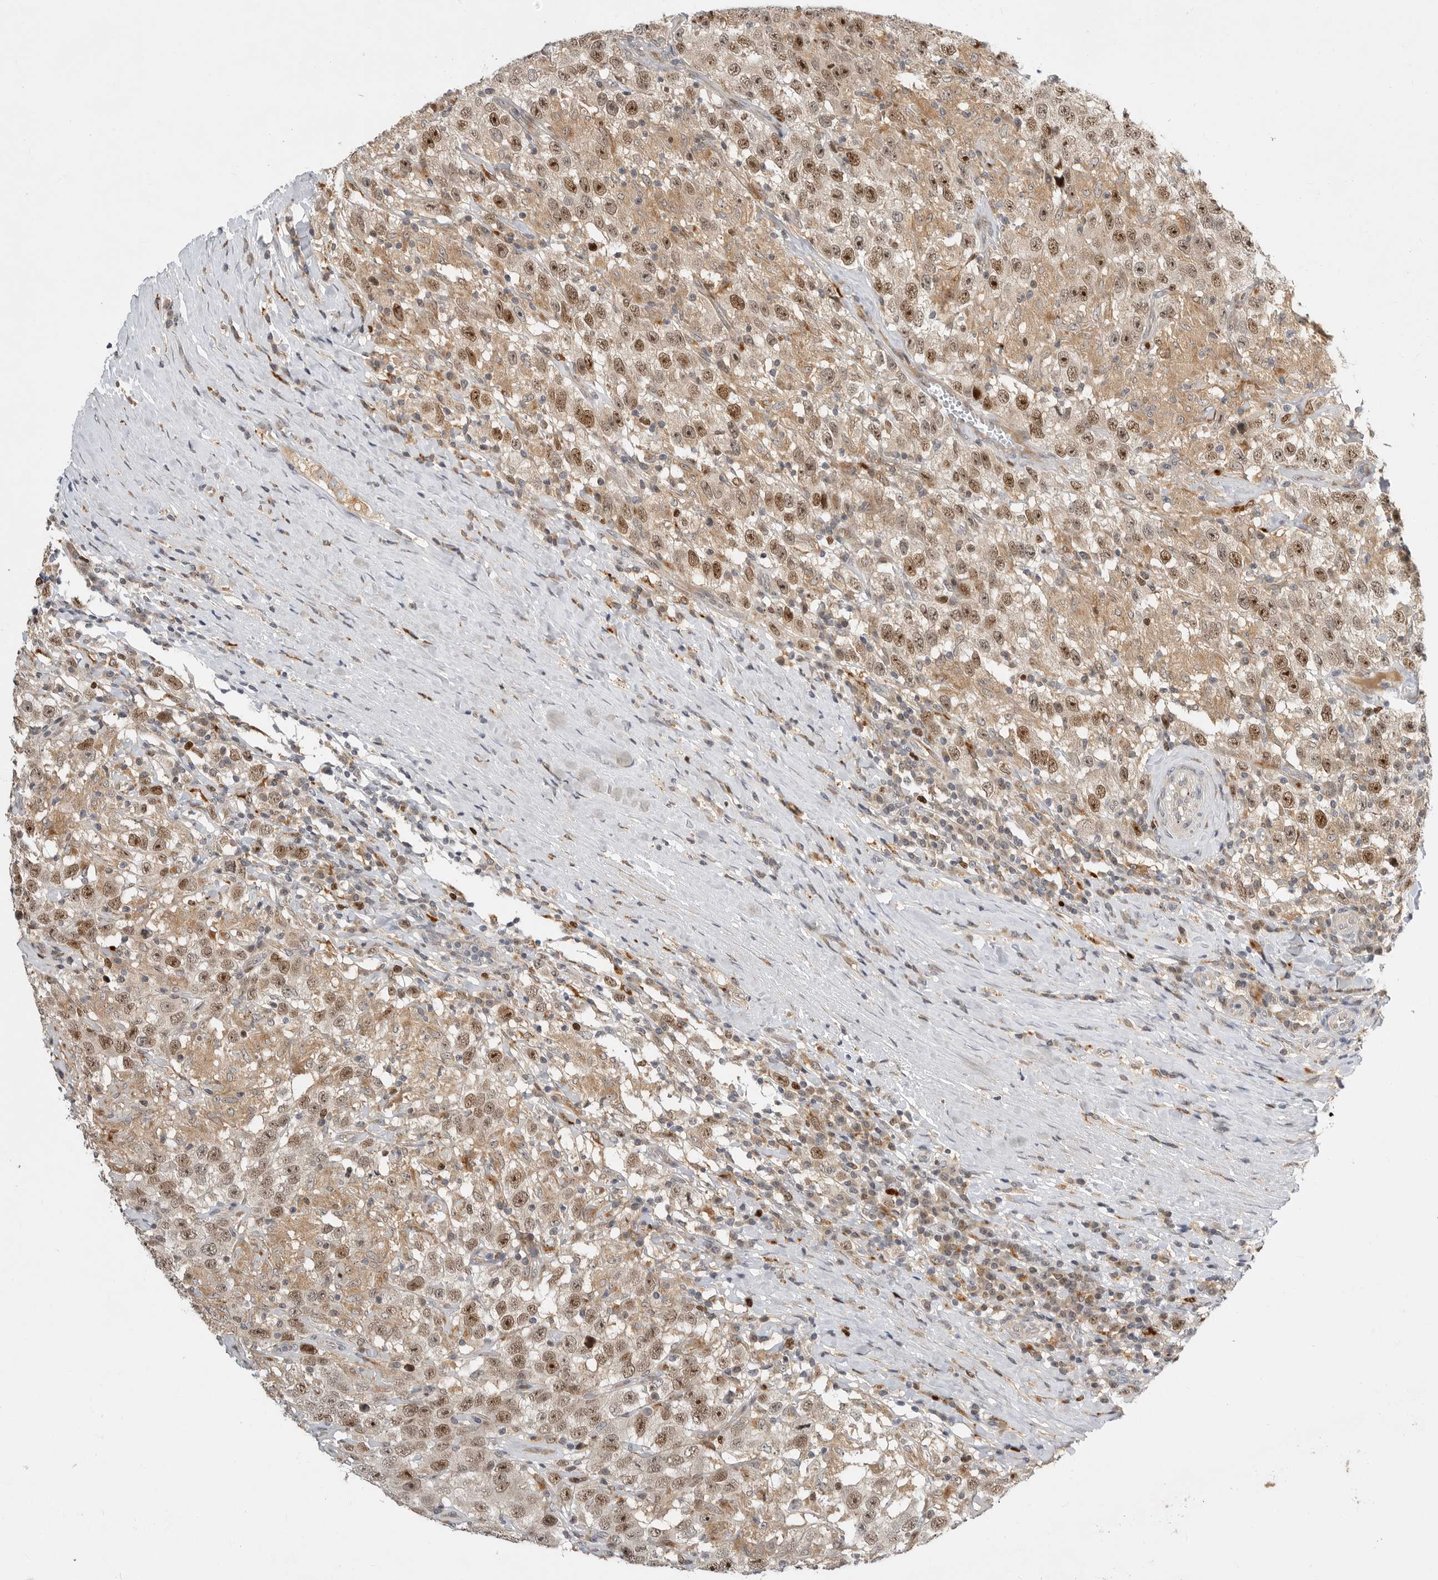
{"staining": {"intensity": "moderate", "quantity": ">75%", "location": "nuclear"}, "tissue": "testis cancer", "cell_type": "Tumor cells", "image_type": "cancer", "snomed": [{"axis": "morphology", "description": "Seminoma, NOS"}, {"axis": "topography", "description": "Testis"}], "caption": "Protein positivity by immunohistochemistry (IHC) shows moderate nuclear positivity in about >75% of tumor cells in testis seminoma. (Stains: DAB (3,3'-diaminobenzidine) in brown, nuclei in blue, Microscopy: brightfield microscopy at high magnification).", "gene": "CSNK1G3", "patient": {"sex": "male", "age": 41}}